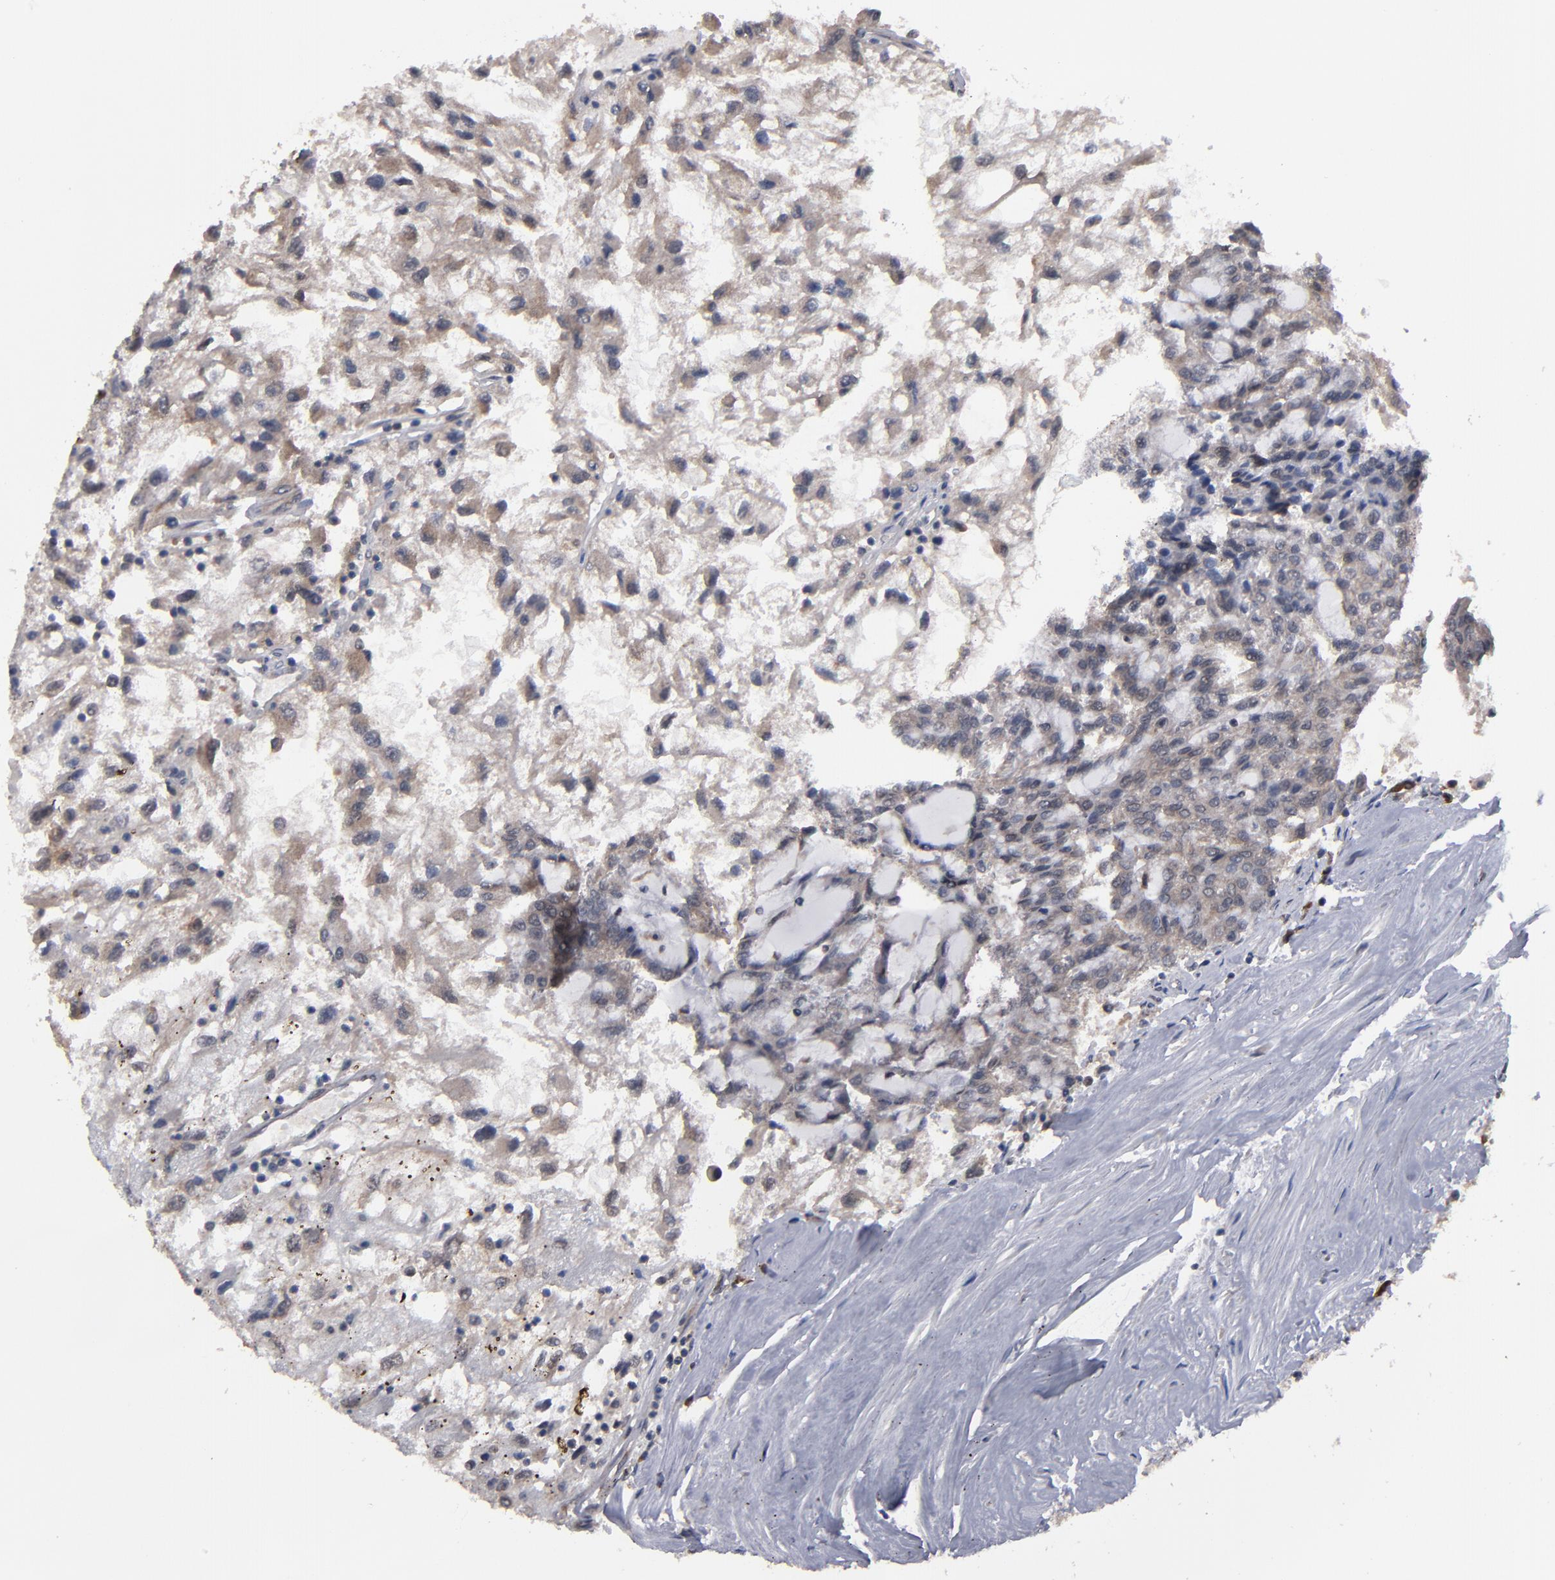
{"staining": {"intensity": "weak", "quantity": "<25%", "location": "cytoplasmic/membranous"}, "tissue": "renal cancer", "cell_type": "Tumor cells", "image_type": "cancer", "snomed": [{"axis": "morphology", "description": "Normal tissue, NOS"}, {"axis": "morphology", "description": "Adenocarcinoma, NOS"}, {"axis": "topography", "description": "Kidney"}], "caption": "Micrograph shows no significant protein expression in tumor cells of adenocarcinoma (renal).", "gene": "ALG13", "patient": {"sex": "male", "age": 71}}